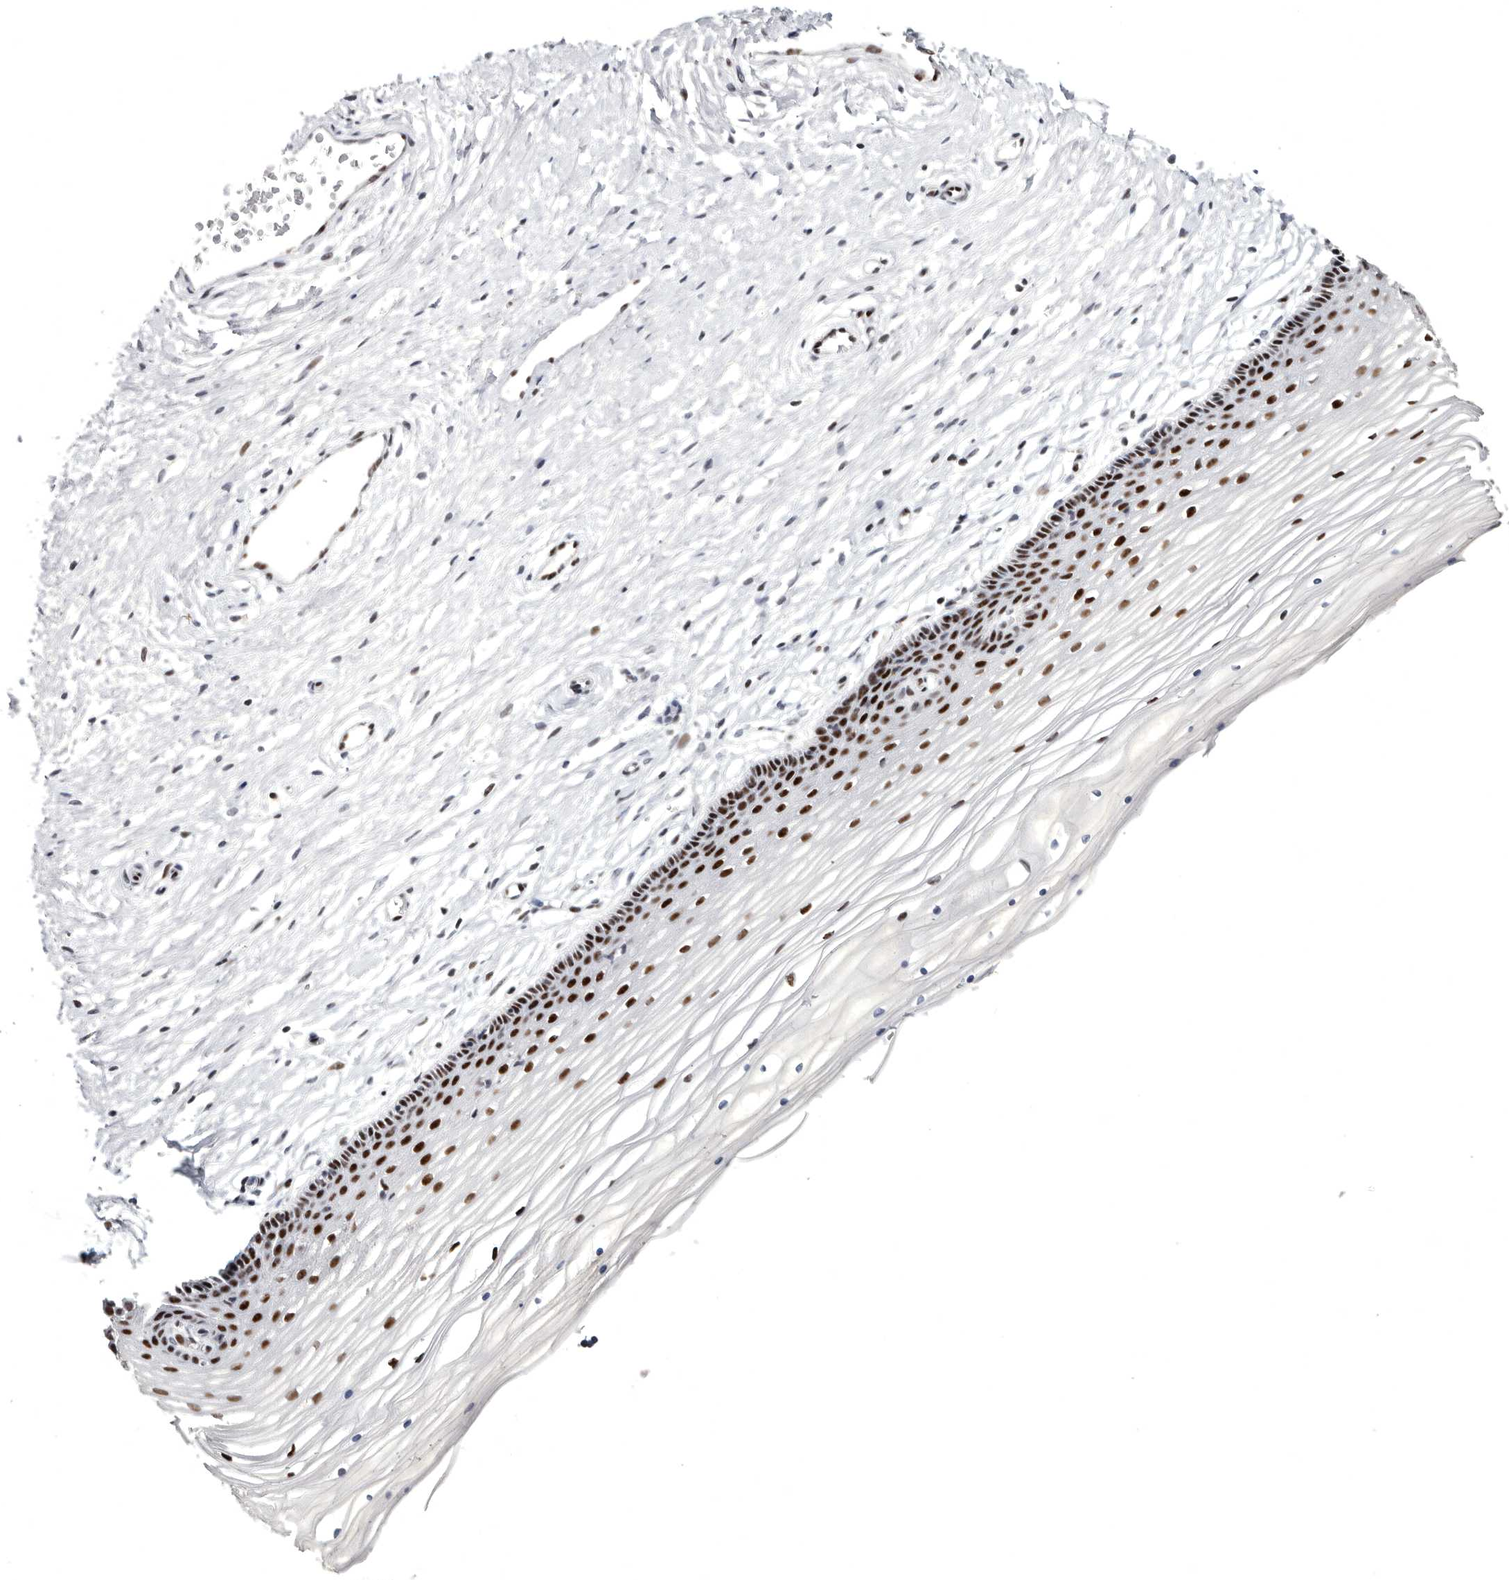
{"staining": {"intensity": "strong", "quantity": ">75%", "location": "nuclear"}, "tissue": "vagina", "cell_type": "Squamous epithelial cells", "image_type": "normal", "snomed": [{"axis": "morphology", "description": "Normal tissue, NOS"}, {"axis": "topography", "description": "Vagina"}, {"axis": "topography", "description": "Cervix"}], "caption": "A photomicrograph of vagina stained for a protein shows strong nuclear brown staining in squamous epithelial cells. (brown staining indicates protein expression, while blue staining denotes nuclei).", "gene": "WRAP73", "patient": {"sex": "female", "age": 40}}